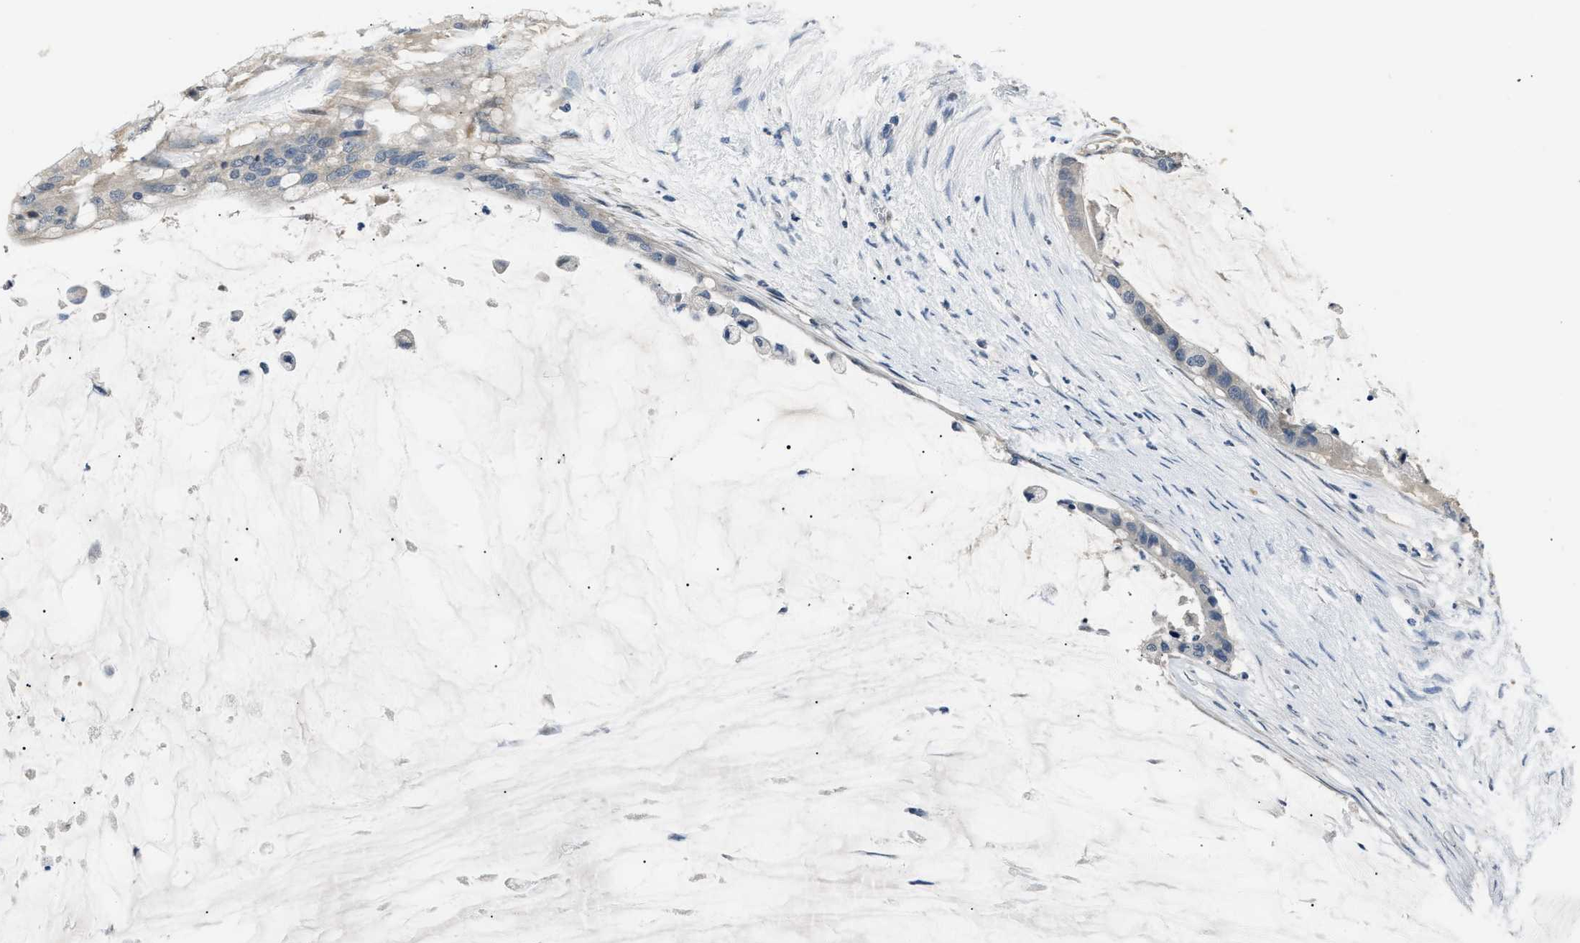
{"staining": {"intensity": "negative", "quantity": "none", "location": "none"}, "tissue": "pancreatic cancer", "cell_type": "Tumor cells", "image_type": "cancer", "snomed": [{"axis": "morphology", "description": "Adenocarcinoma, NOS"}, {"axis": "topography", "description": "Pancreas"}], "caption": "Human adenocarcinoma (pancreatic) stained for a protein using immunohistochemistry reveals no expression in tumor cells.", "gene": "INHA", "patient": {"sex": "male", "age": 41}}